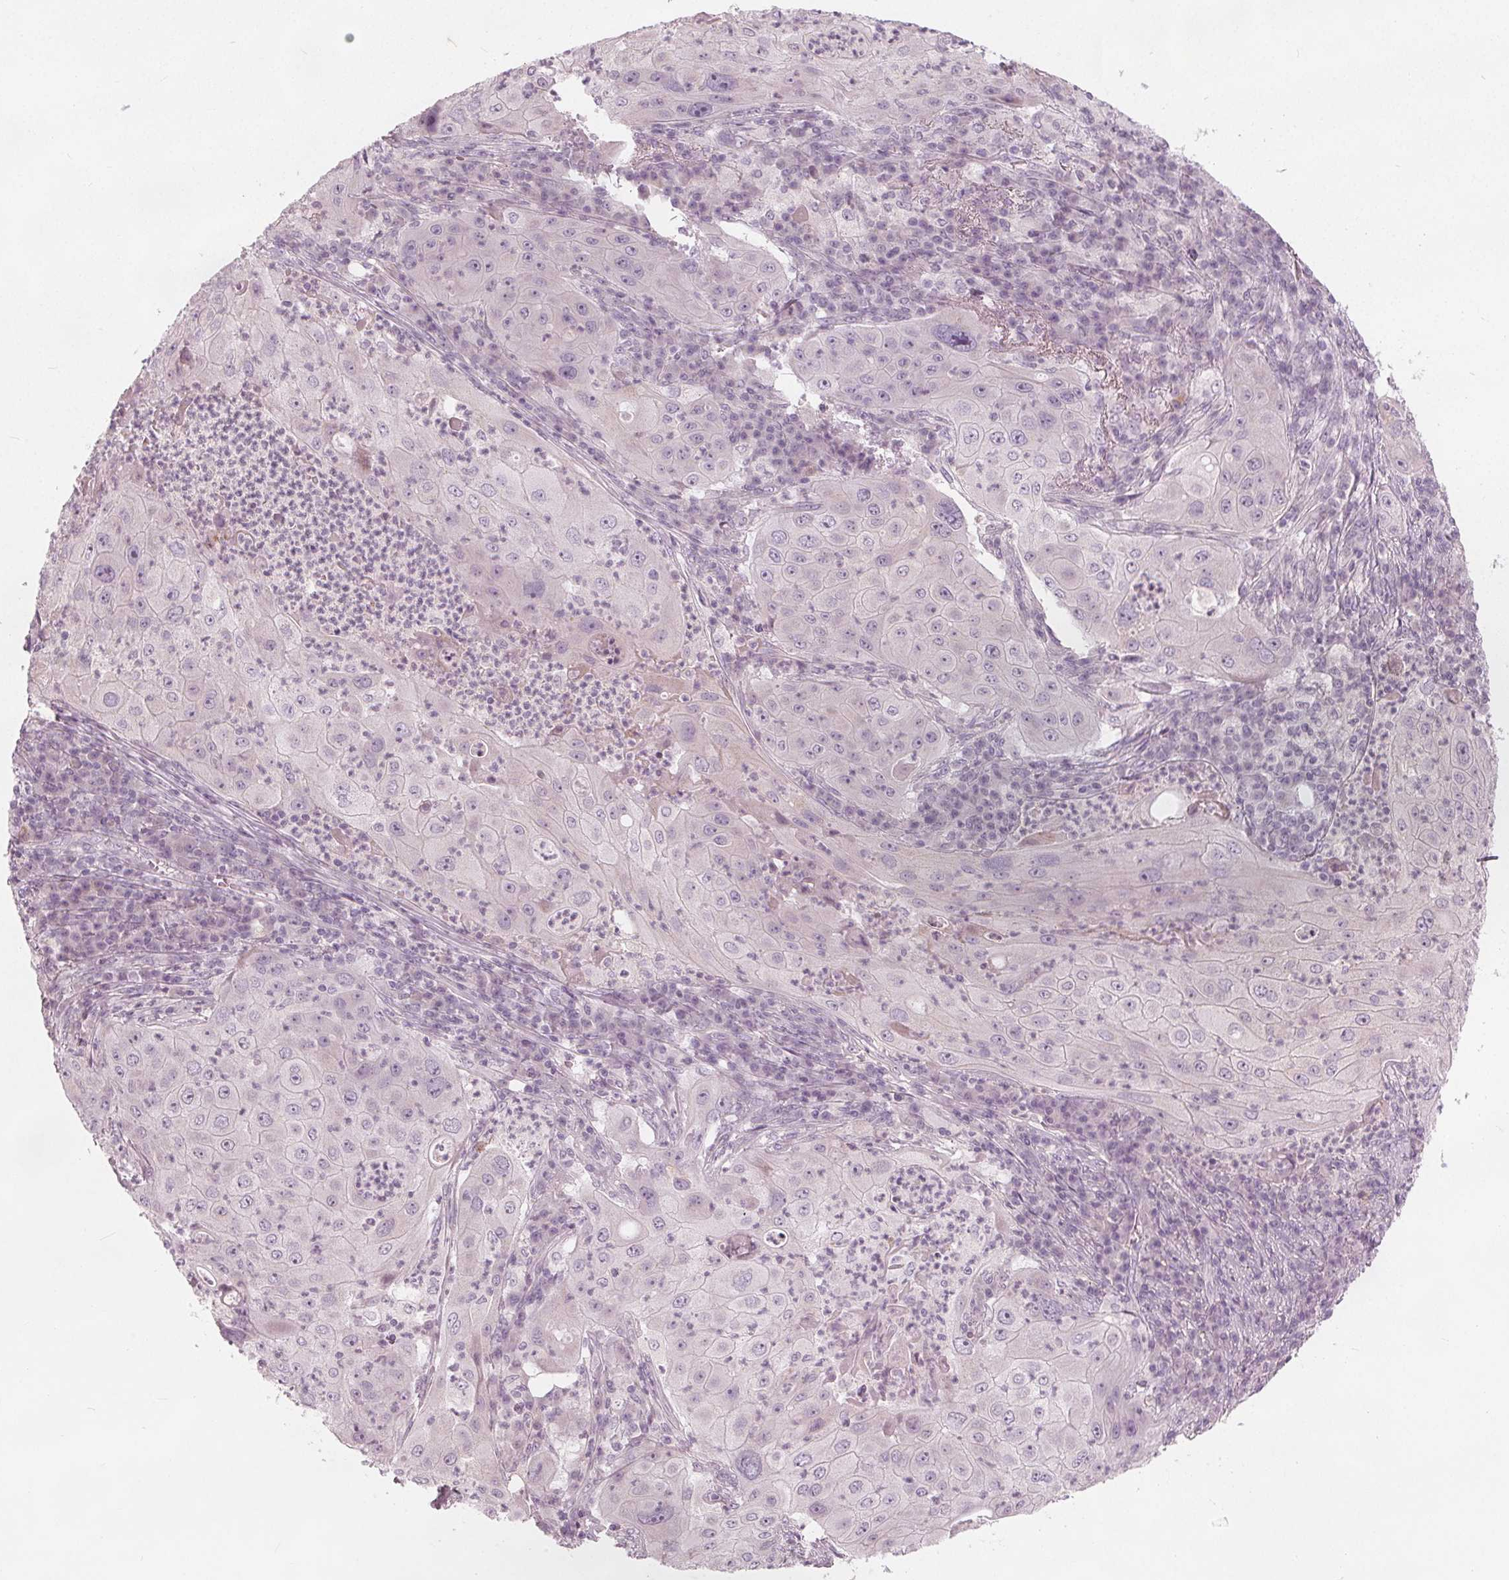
{"staining": {"intensity": "negative", "quantity": "none", "location": "none"}, "tissue": "lung cancer", "cell_type": "Tumor cells", "image_type": "cancer", "snomed": [{"axis": "morphology", "description": "Squamous cell carcinoma, NOS"}, {"axis": "topography", "description": "Lung"}], "caption": "High power microscopy histopathology image of an immunohistochemistry histopathology image of squamous cell carcinoma (lung), revealing no significant positivity in tumor cells. (DAB immunohistochemistry (IHC), high magnification).", "gene": "BRSK1", "patient": {"sex": "female", "age": 59}}